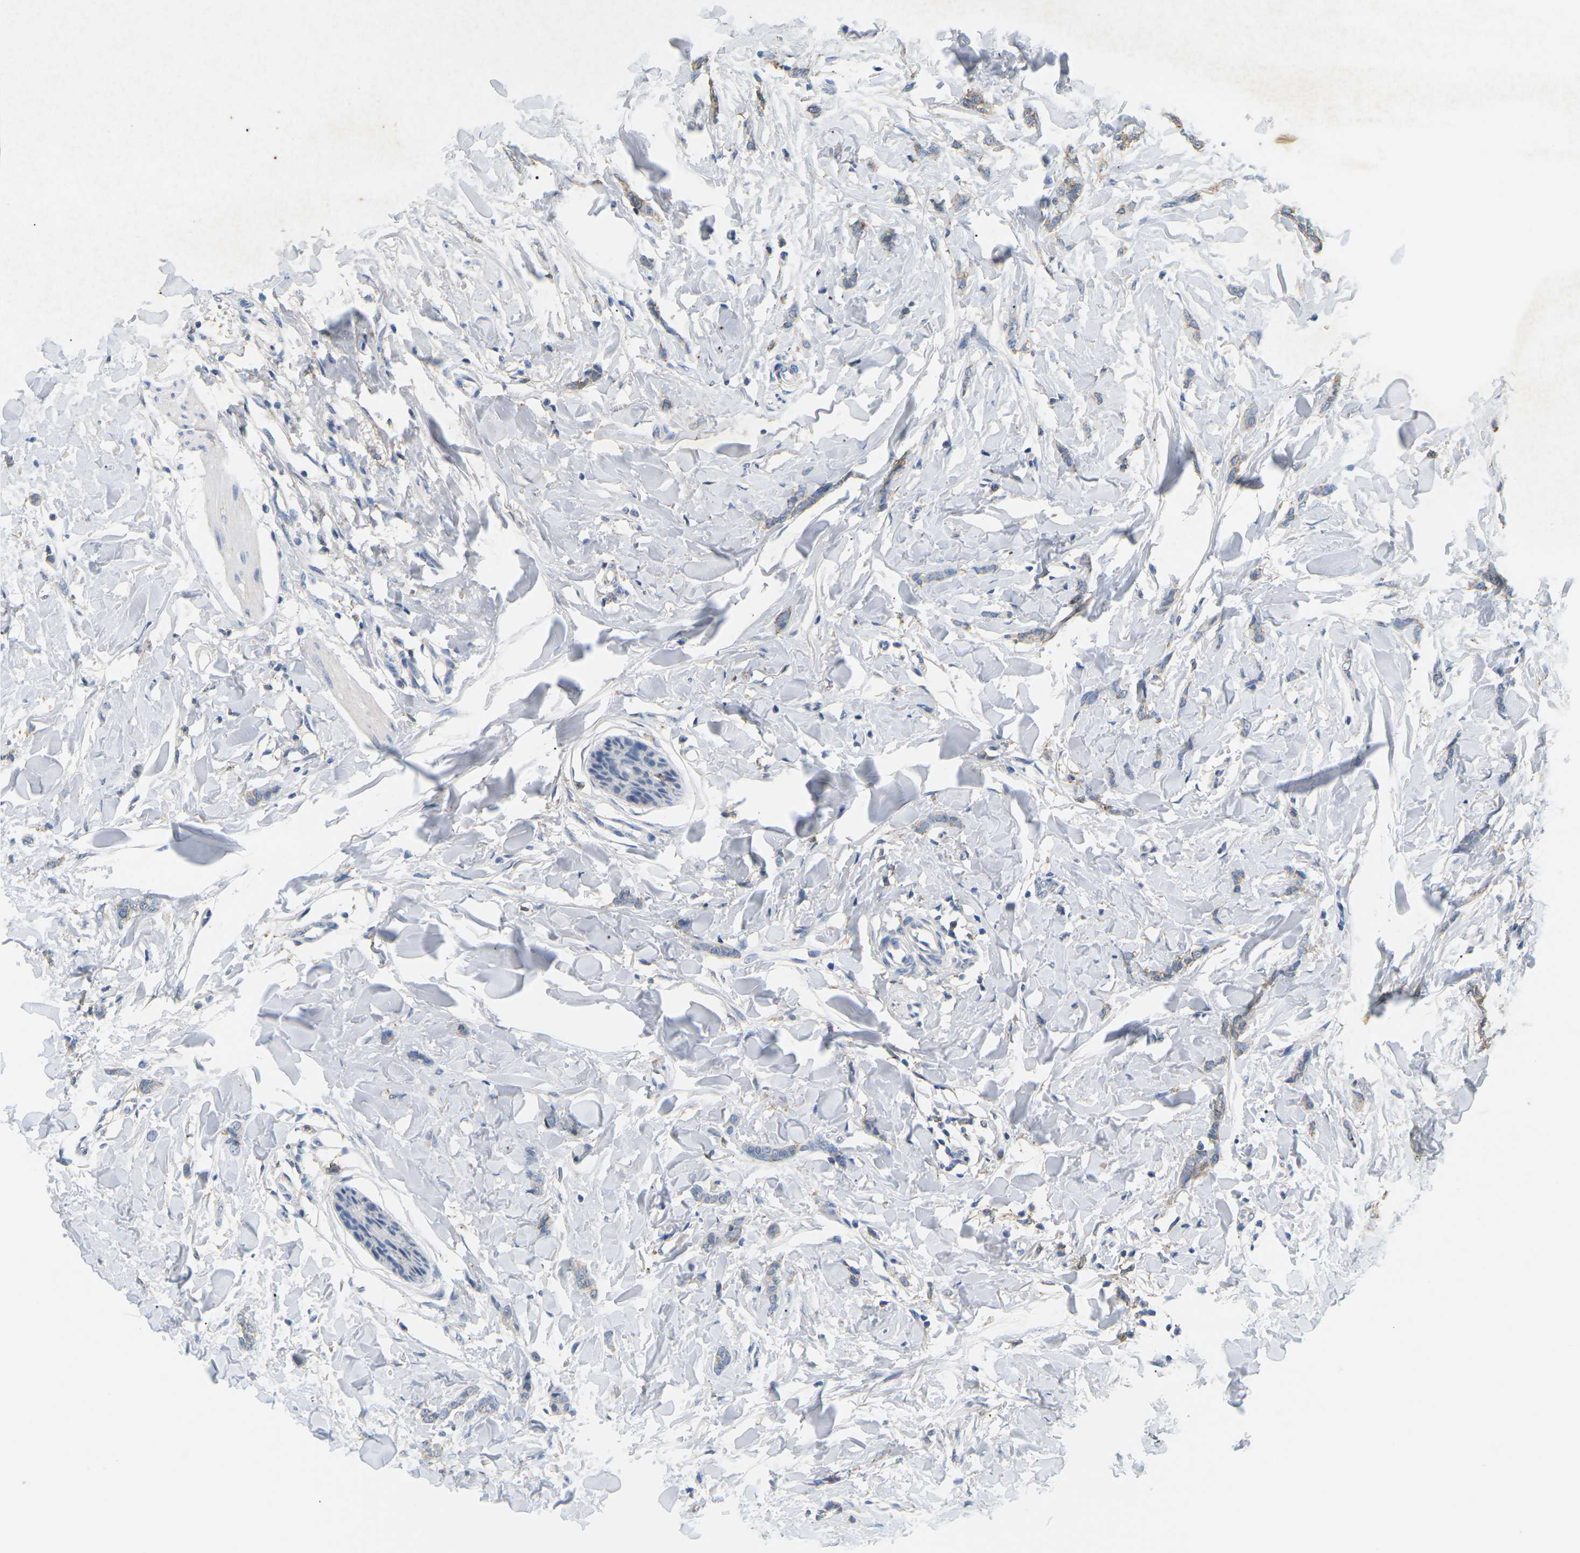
{"staining": {"intensity": "weak", "quantity": "25%-75%", "location": "cytoplasmic/membranous"}, "tissue": "breast cancer", "cell_type": "Tumor cells", "image_type": "cancer", "snomed": [{"axis": "morphology", "description": "Lobular carcinoma"}, {"axis": "topography", "description": "Skin"}, {"axis": "topography", "description": "Breast"}], "caption": "IHC of human breast lobular carcinoma displays low levels of weak cytoplasmic/membranous staining in approximately 25%-75% of tumor cells.", "gene": "ADM", "patient": {"sex": "female", "age": 46}}